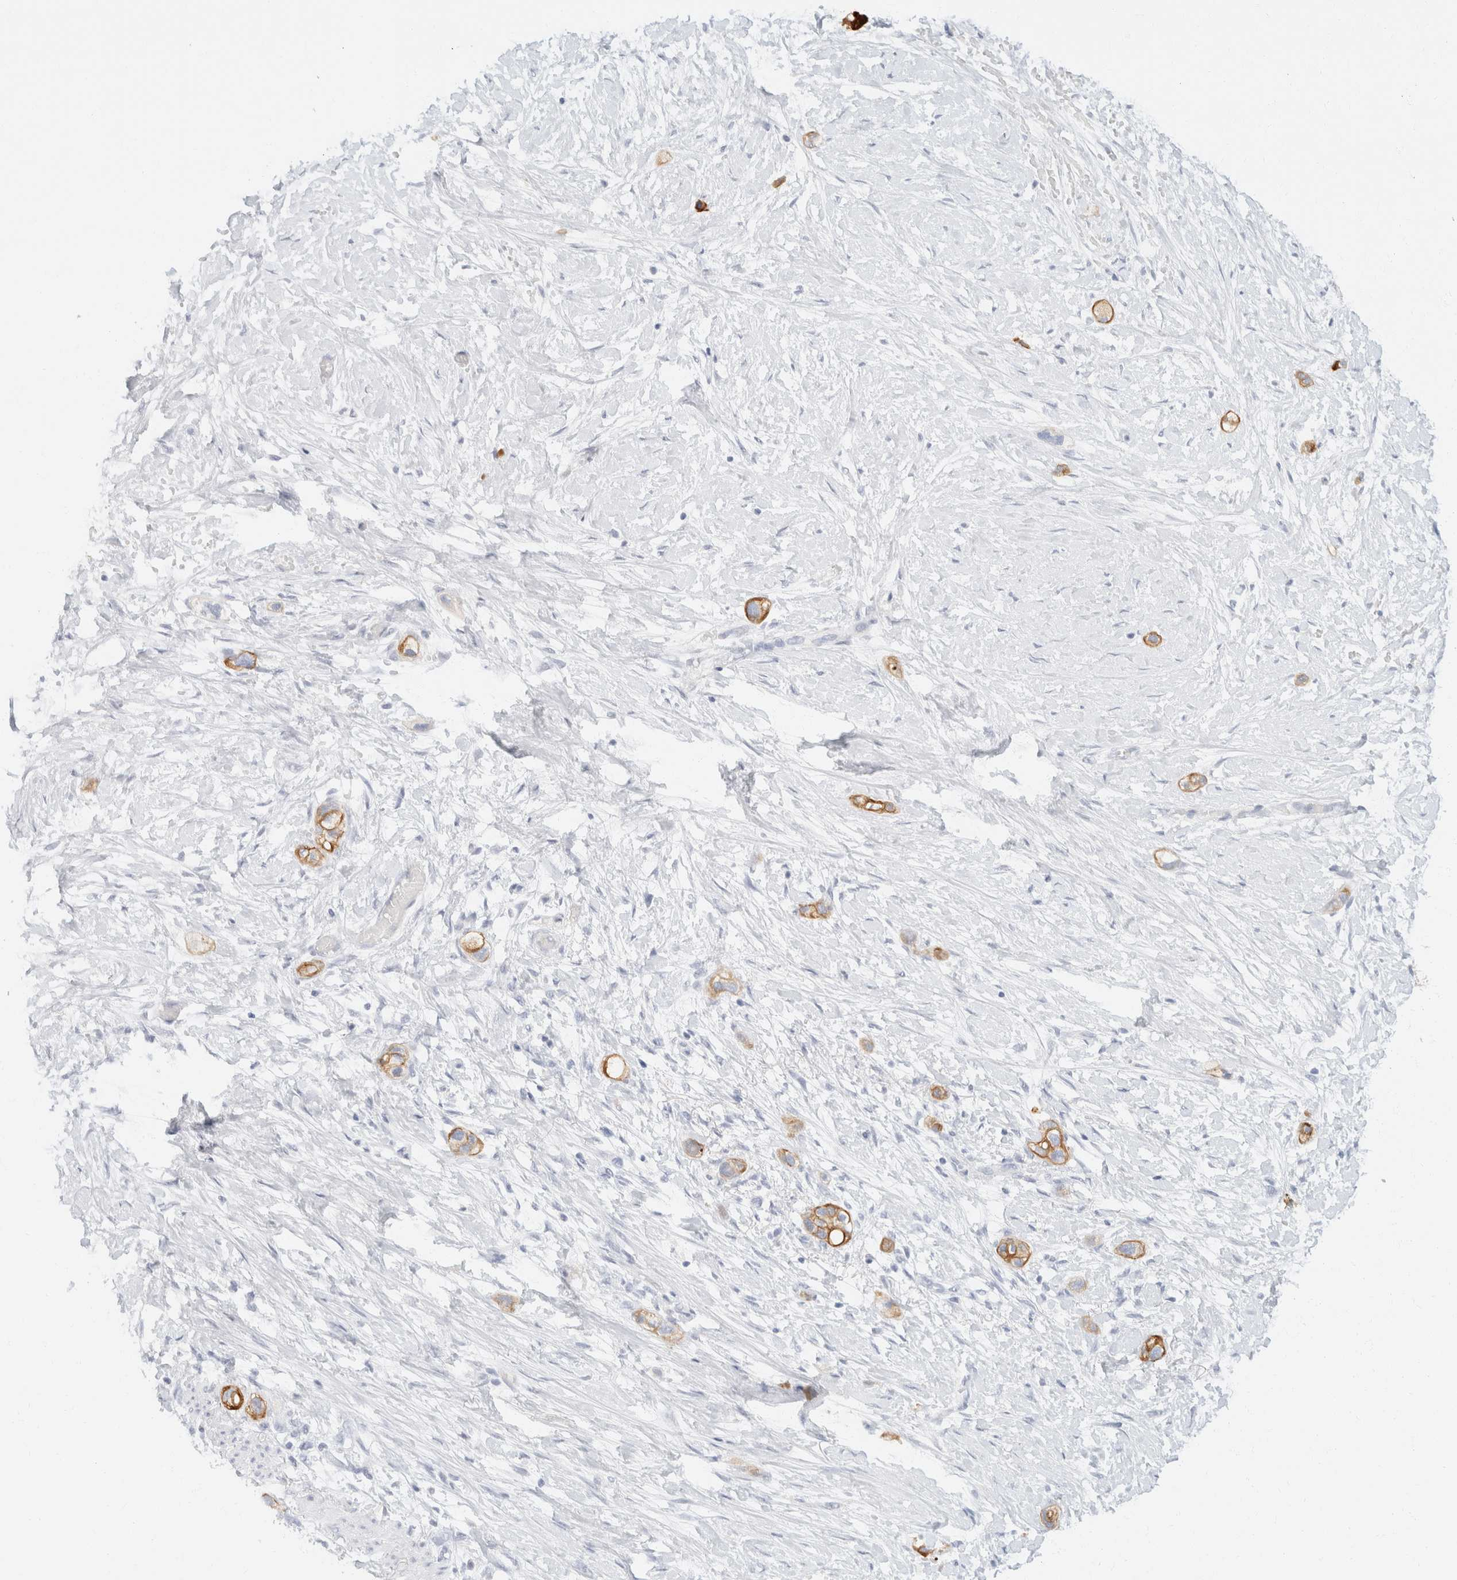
{"staining": {"intensity": "moderate", "quantity": ">75%", "location": "cytoplasmic/membranous"}, "tissue": "stomach cancer", "cell_type": "Tumor cells", "image_type": "cancer", "snomed": [{"axis": "morphology", "description": "Adenocarcinoma, NOS"}, {"axis": "topography", "description": "Stomach"}, {"axis": "topography", "description": "Stomach, lower"}], "caption": "Human adenocarcinoma (stomach) stained for a protein (brown) demonstrates moderate cytoplasmic/membranous positive expression in about >75% of tumor cells.", "gene": "KRT20", "patient": {"sex": "female", "age": 48}}